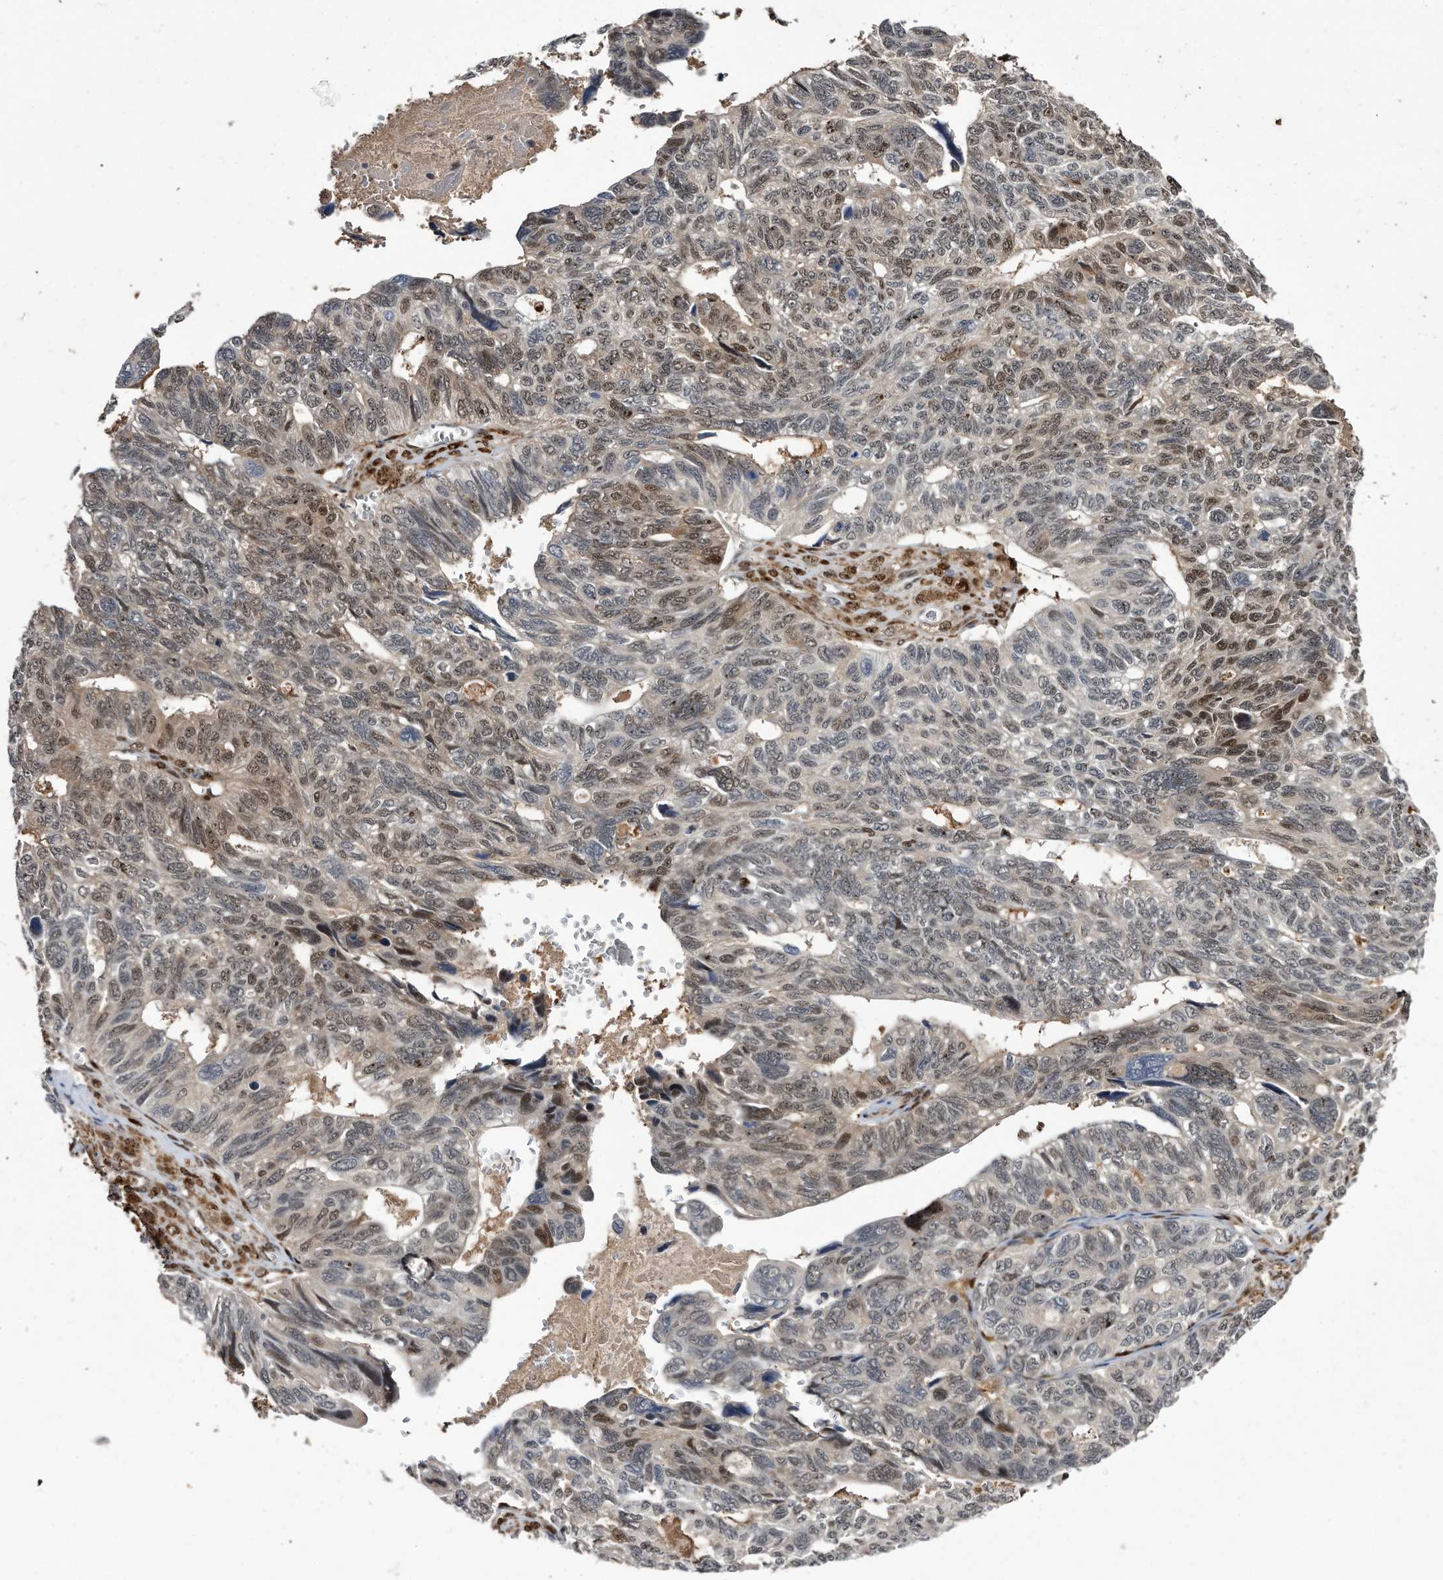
{"staining": {"intensity": "moderate", "quantity": "<25%", "location": "nuclear"}, "tissue": "ovarian cancer", "cell_type": "Tumor cells", "image_type": "cancer", "snomed": [{"axis": "morphology", "description": "Cystadenocarcinoma, serous, NOS"}, {"axis": "topography", "description": "Ovary"}], "caption": "The micrograph demonstrates staining of serous cystadenocarcinoma (ovarian), revealing moderate nuclear protein positivity (brown color) within tumor cells.", "gene": "RAD23B", "patient": {"sex": "female", "age": 79}}